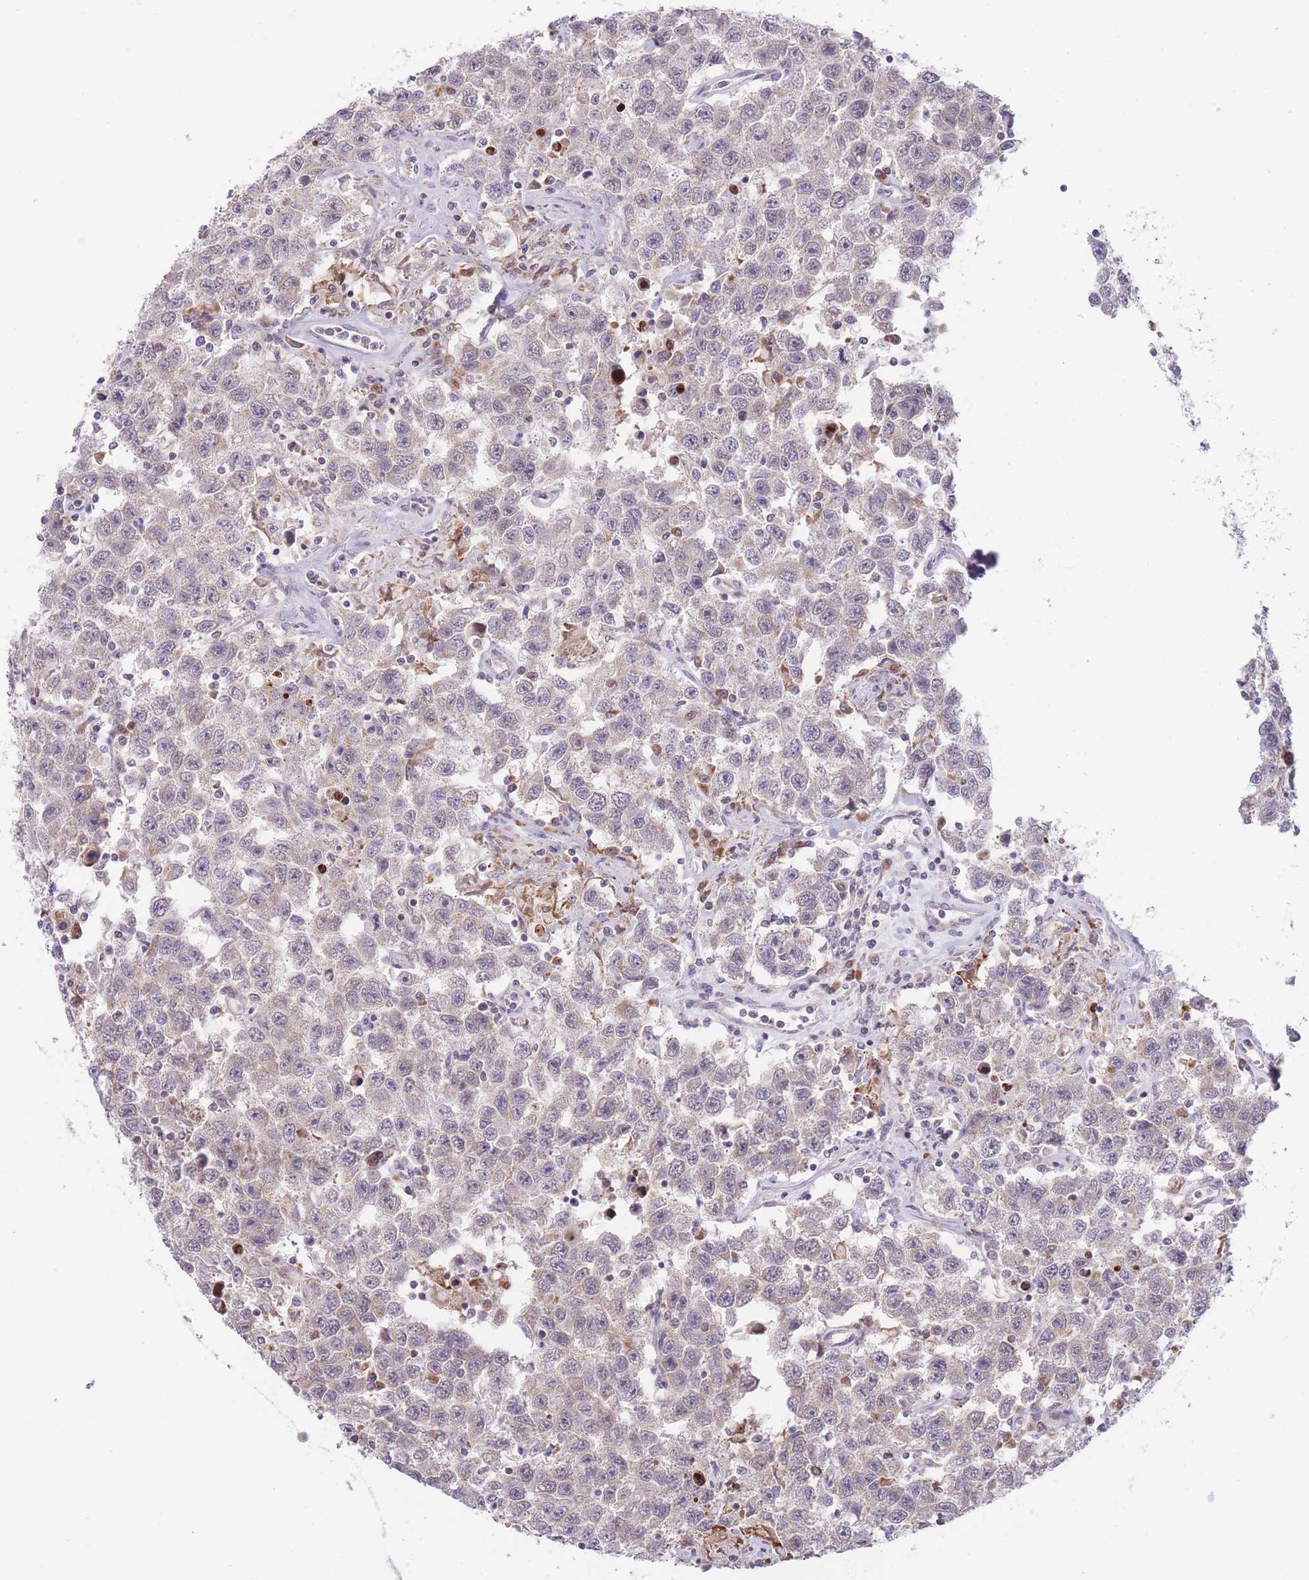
{"staining": {"intensity": "weak", "quantity": "<25%", "location": "cytoplasmic/membranous"}, "tissue": "testis cancer", "cell_type": "Tumor cells", "image_type": "cancer", "snomed": [{"axis": "morphology", "description": "Seminoma, NOS"}, {"axis": "topography", "description": "Testis"}], "caption": "Image shows no protein positivity in tumor cells of seminoma (testis) tissue. (DAB immunohistochemistry with hematoxylin counter stain).", "gene": "BOLA2B", "patient": {"sex": "male", "age": 41}}